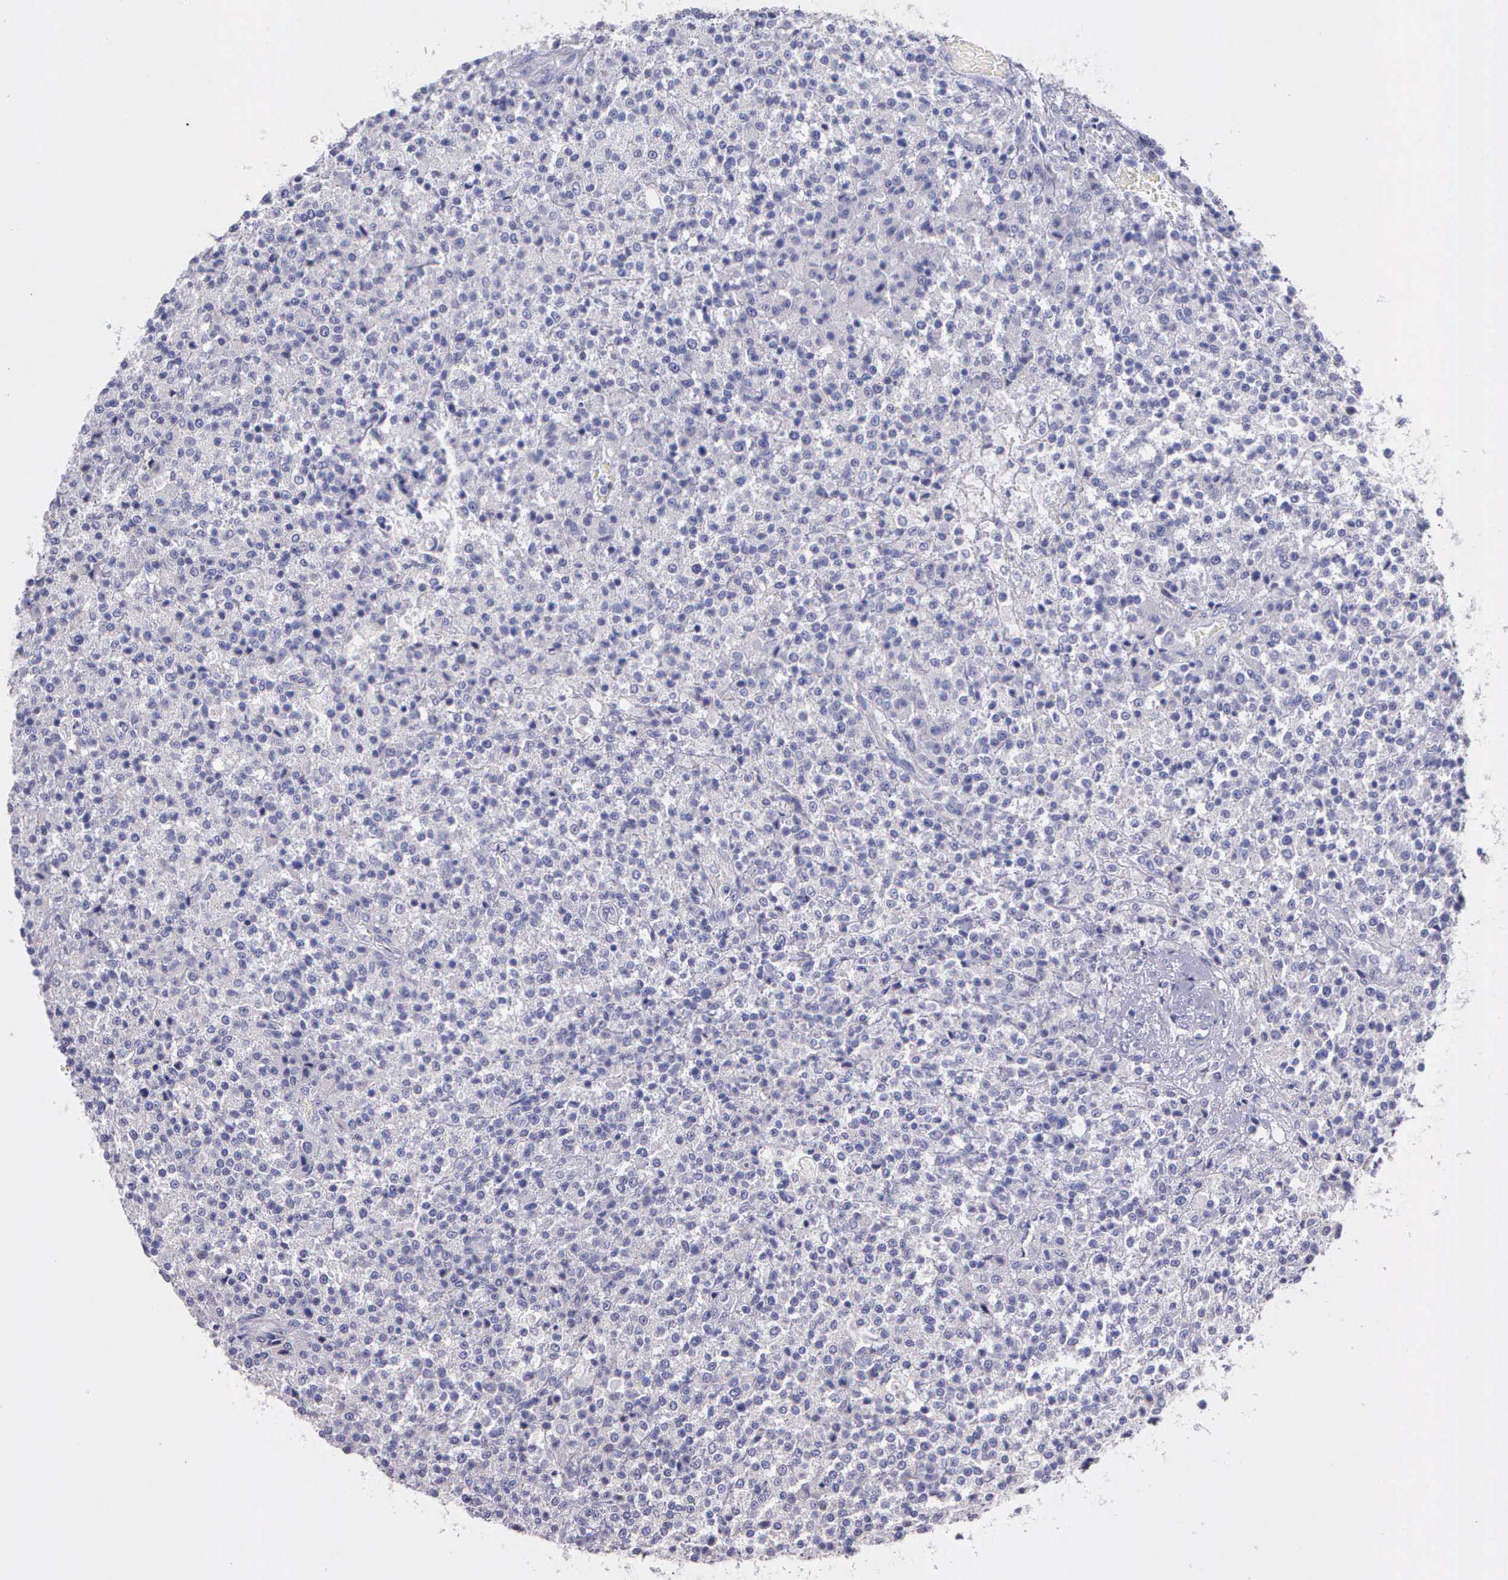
{"staining": {"intensity": "negative", "quantity": "none", "location": "none"}, "tissue": "testis cancer", "cell_type": "Tumor cells", "image_type": "cancer", "snomed": [{"axis": "morphology", "description": "Seminoma, NOS"}, {"axis": "topography", "description": "Testis"}], "caption": "DAB (3,3'-diaminobenzidine) immunohistochemical staining of human seminoma (testis) displays no significant staining in tumor cells.", "gene": "THSD7A", "patient": {"sex": "male", "age": 59}}